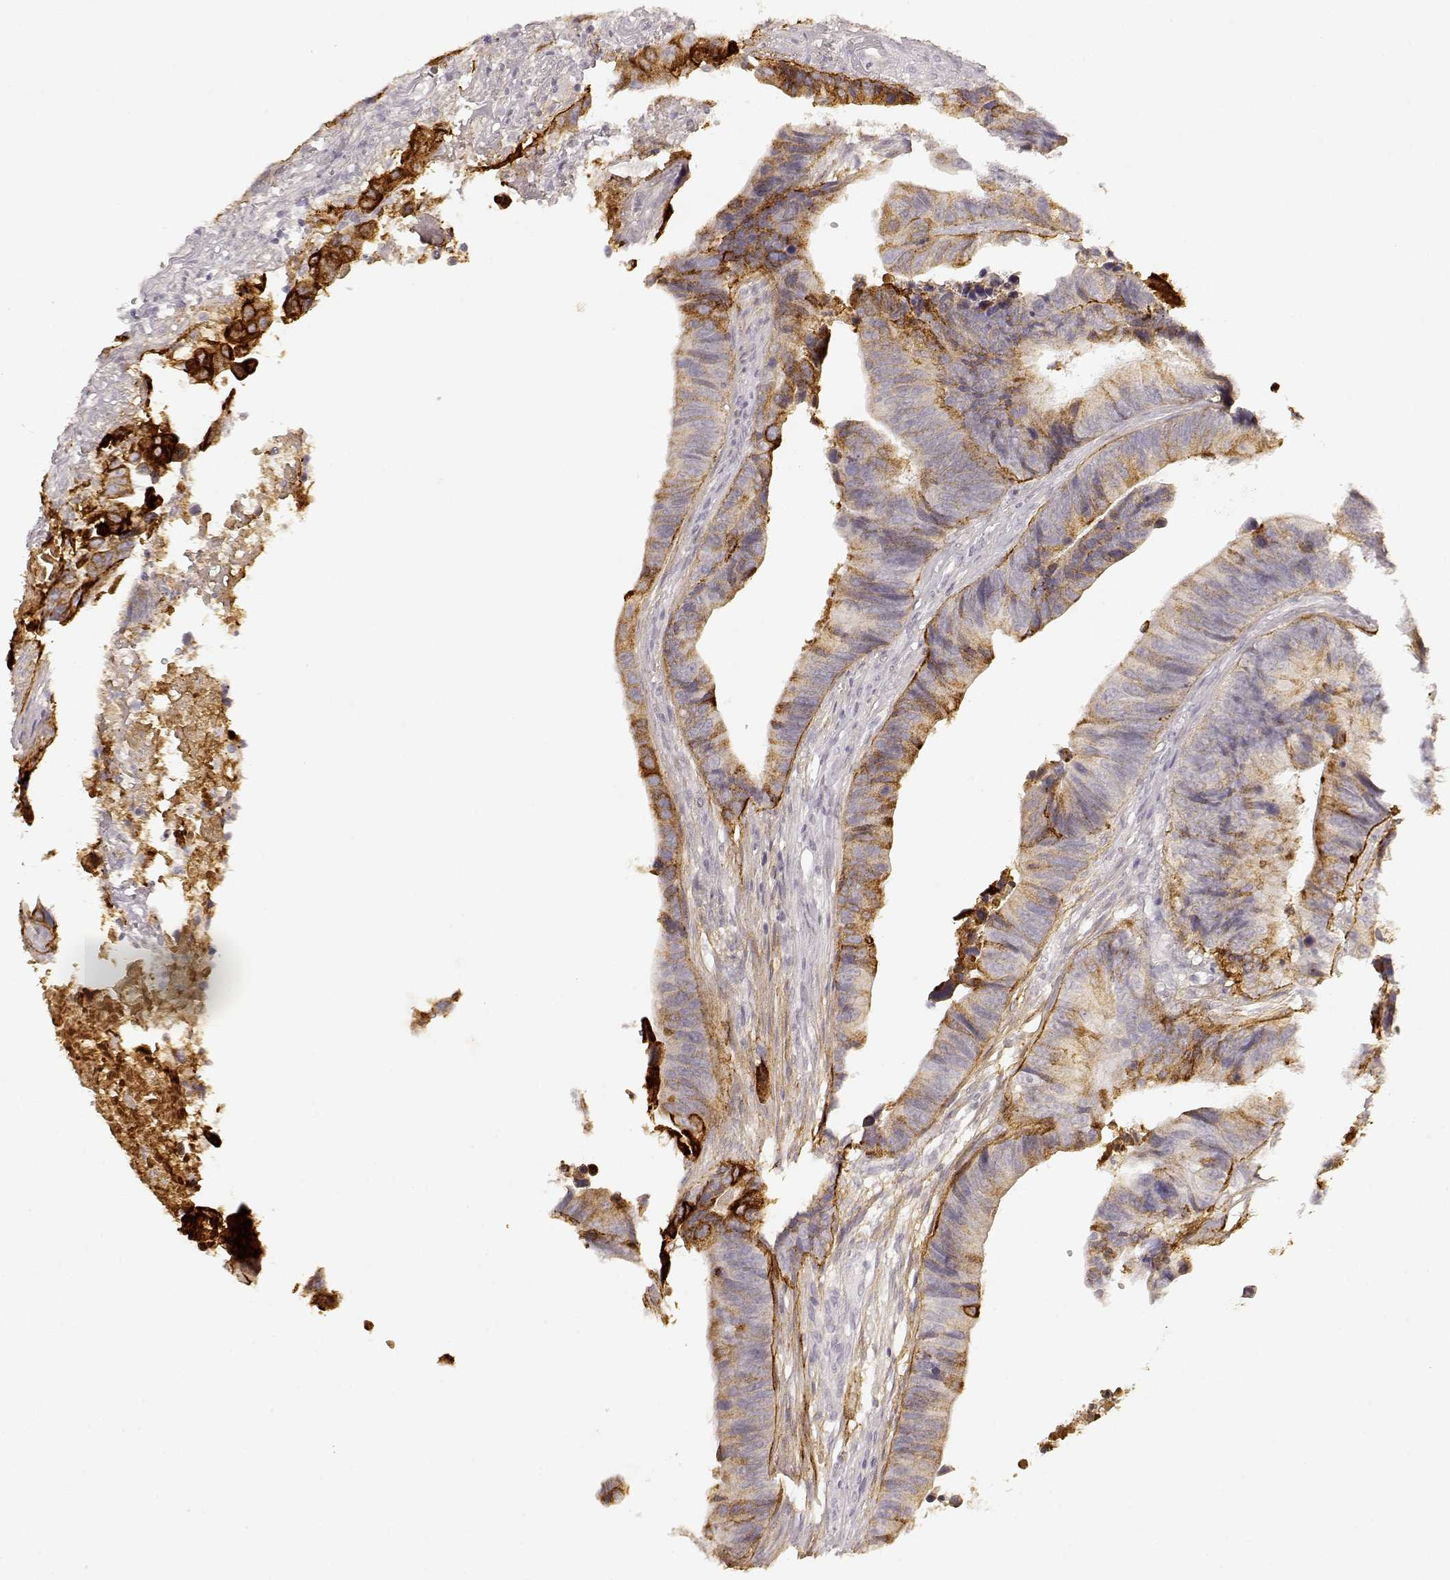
{"staining": {"intensity": "moderate", "quantity": "<25%", "location": "cytoplasmic/membranous"}, "tissue": "colorectal cancer", "cell_type": "Tumor cells", "image_type": "cancer", "snomed": [{"axis": "morphology", "description": "Adenocarcinoma, NOS"}, {"axis": "topography", "description": "Colon"}], "caption": "Colorectal cancer tissue demonstrates moderate cytoplasmic/membranous positivity in about <25% of tumor cells", "gene": "LAMC2", "patient": {"sex": "female", "age": 87}}